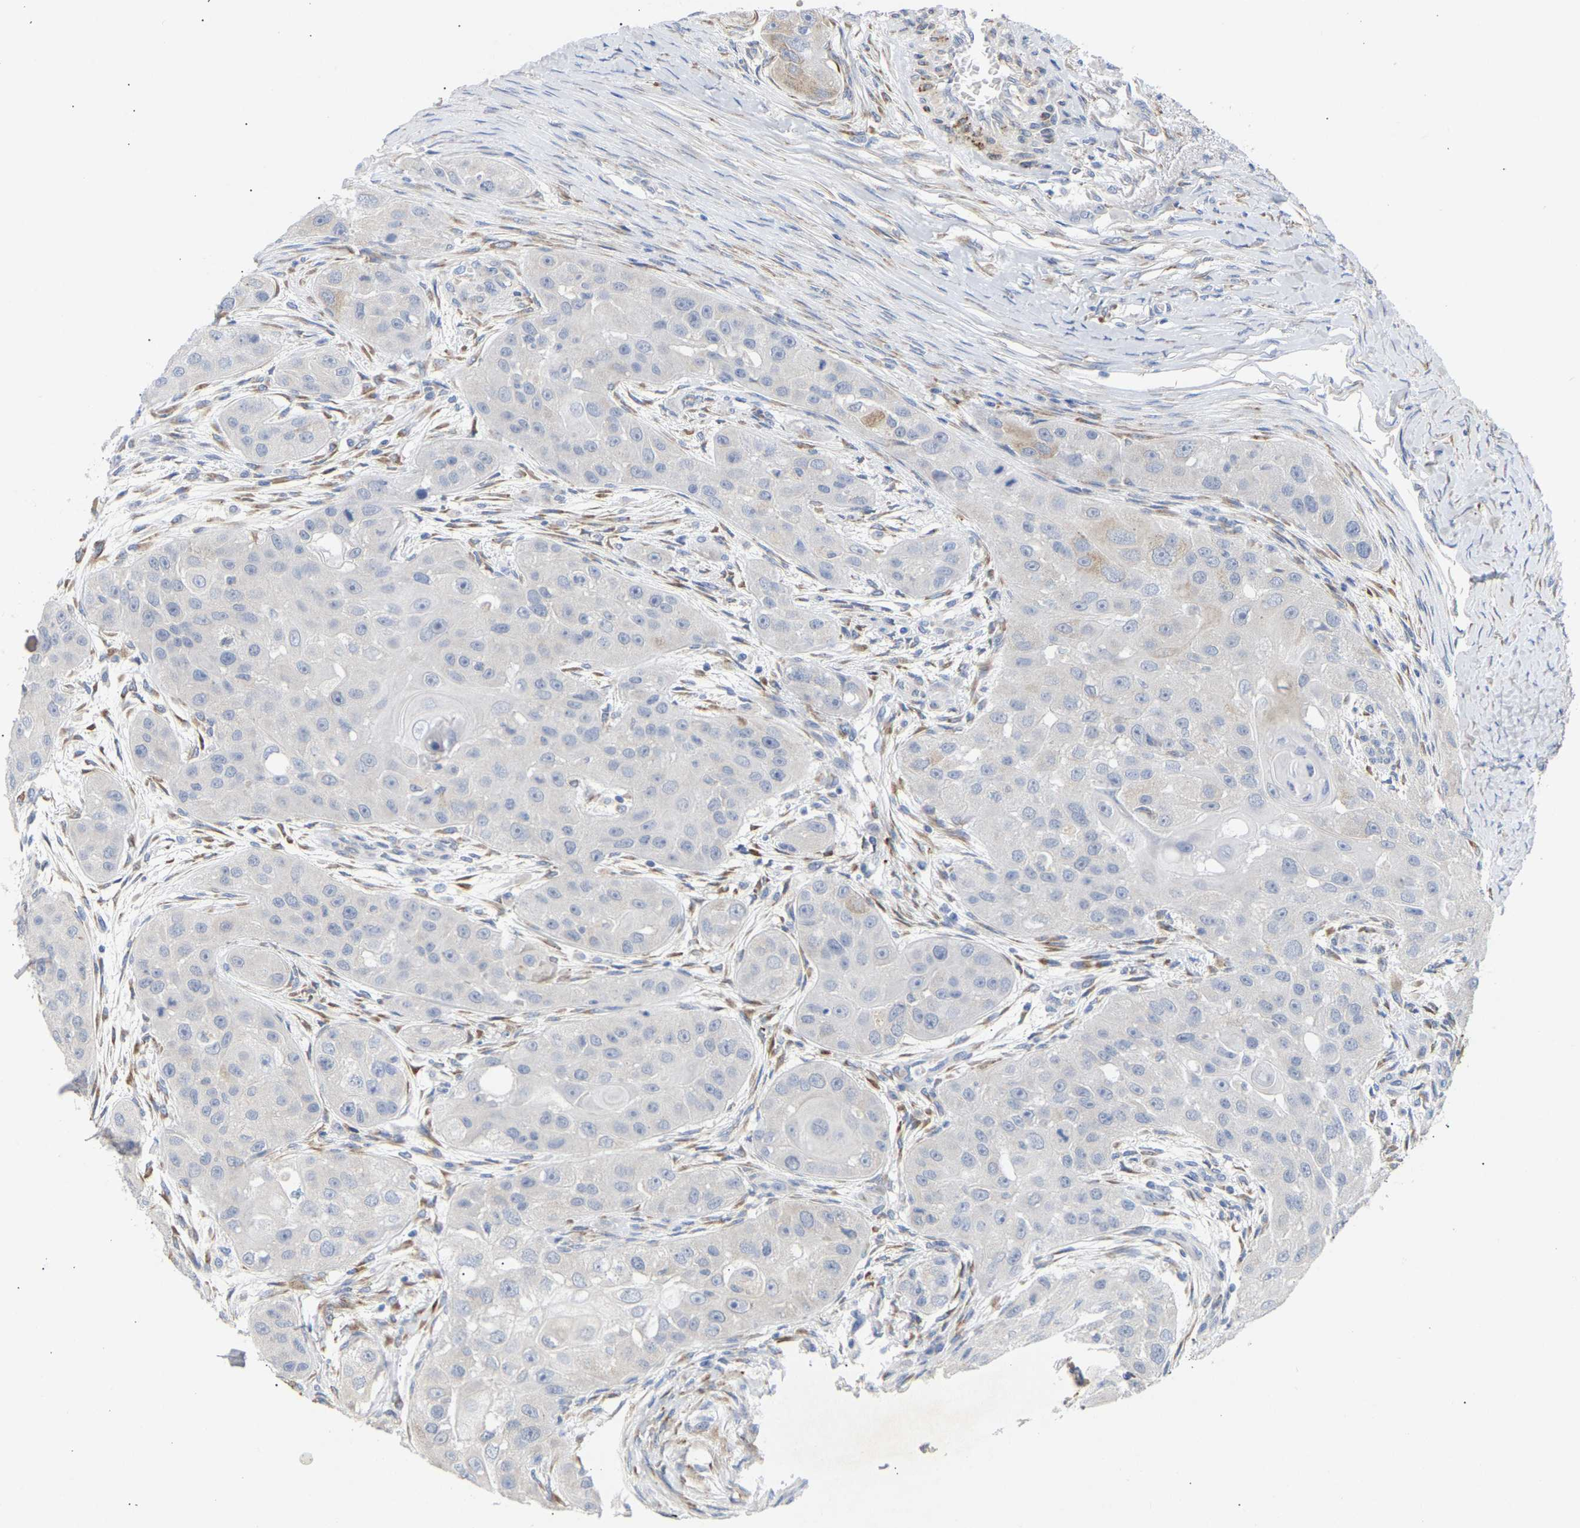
{"staining": {"intensity": "negative", "quantity": "none", "location": "none"}, "tissue": "head and neck cancer", "cell_type": "Tumor cells", "image_type": "cancer", "snomed": [{"axis": "morphology", "description": "Normal tissue, NOS"}, {"axis": "morphology", "description": "Squamous cell carcinoma, NOS"}, {"axis": "topography", "description": "Skeletal muscle"}, {"axis": "topography", "description": "Head-Neck"}], "caption": "Tumor cells are negative for protein expression in human head and neck cancer. (DAB (3,3'-diaminobenzidine) immunohistochemistry (IHC) visualized using brightfield microscopy, high magnification).", "gene": "SELENOM", "patient": {"sex": "male", "age": 51}}